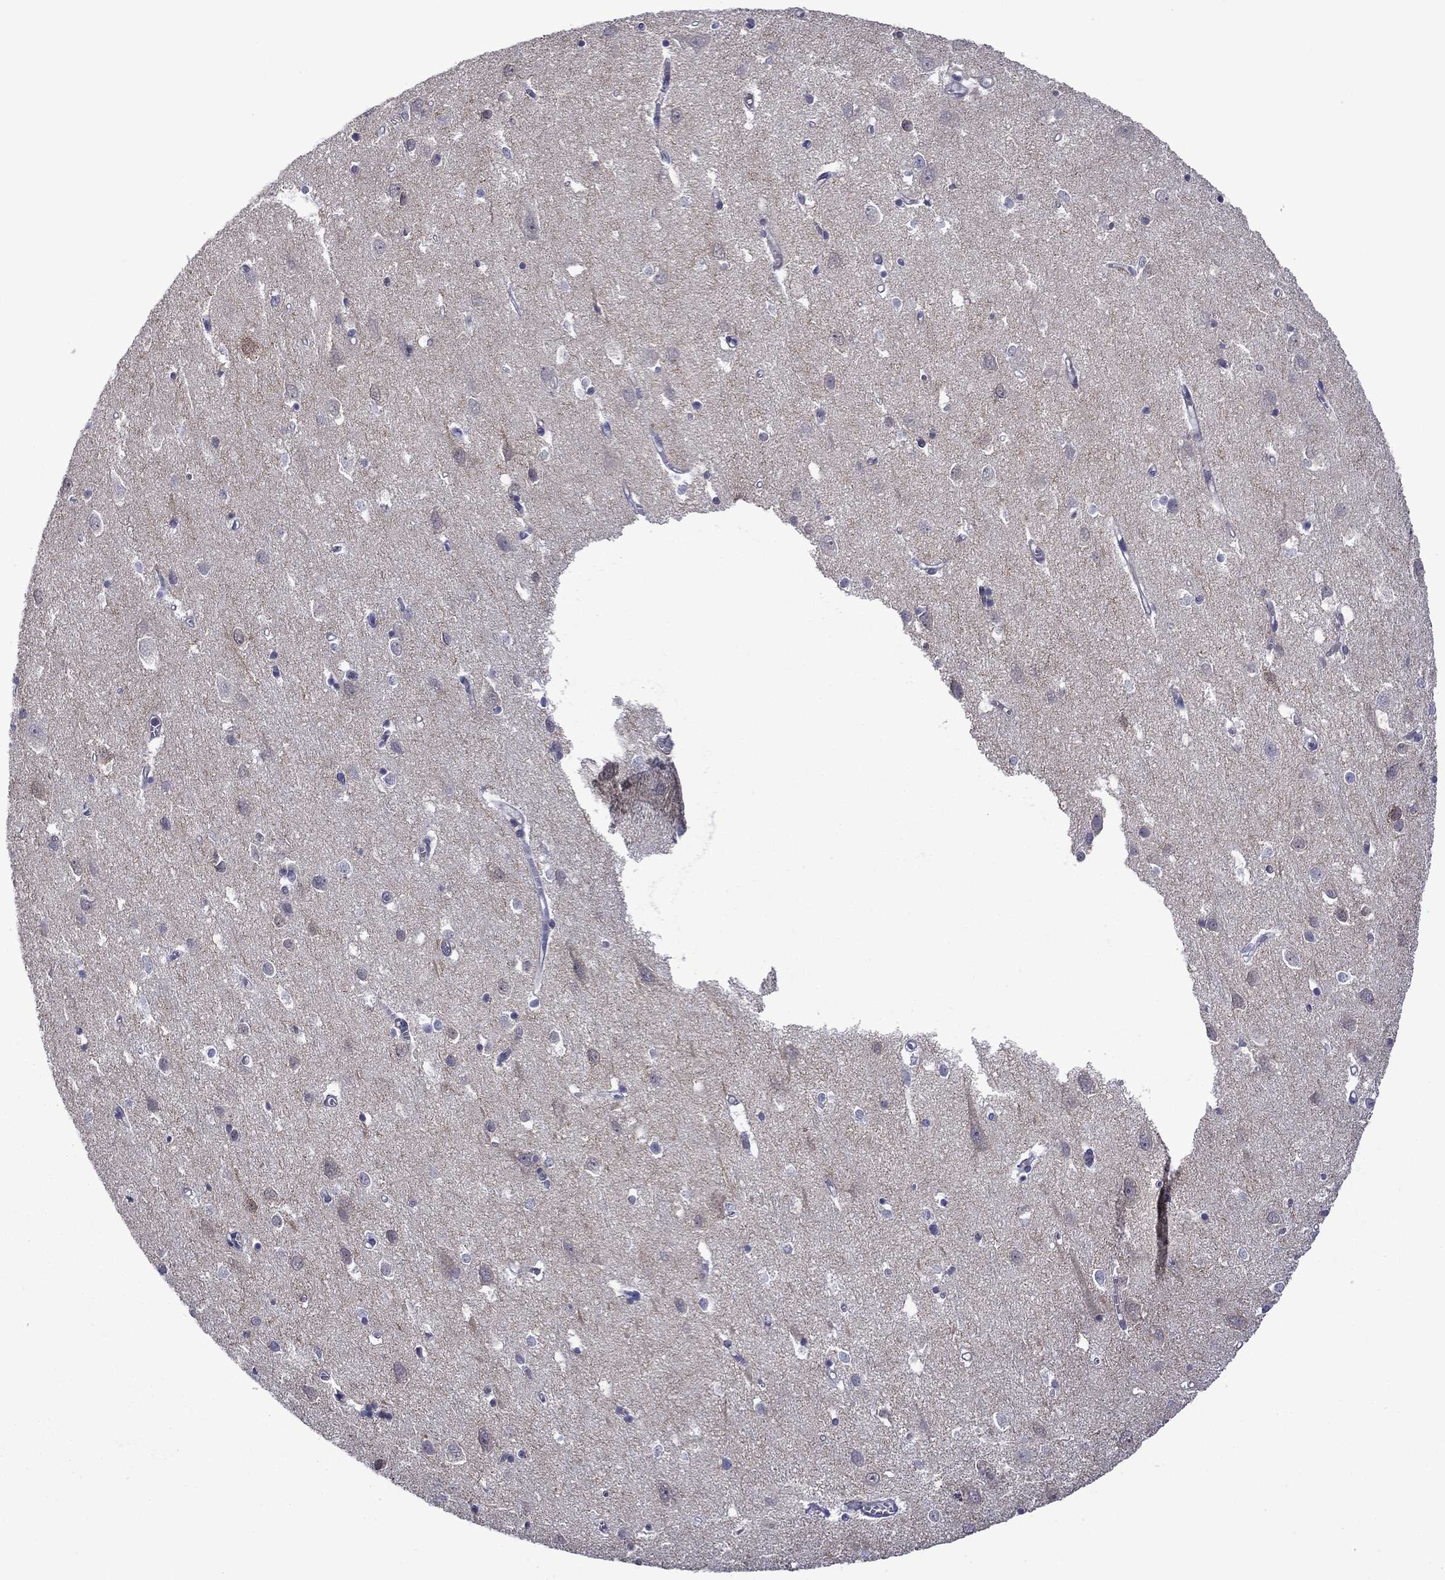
{"staining": {"intensity": "negative", "quantity": "none", "location": "none"}, "tissue": "cerebral cortex", "cell_type": "Endothelial cells", "image_type": "normal", "snomed": [{"axis": "morphology", "description": "Normal tissue, NOS"}, {"axis": "topography", "description": "Cerebral cortex"}], "caption": "Immunohistochemical staining of normal human cerebral cortex exhibits no significant staining in endothelial cells. (DAB (3,3'-diaminobenzidine) immunohistochemistry visualized using brightfield microscopy, high magnification).", "gene": "LMO7", "patient": {"sex": "male", "age": 70}}